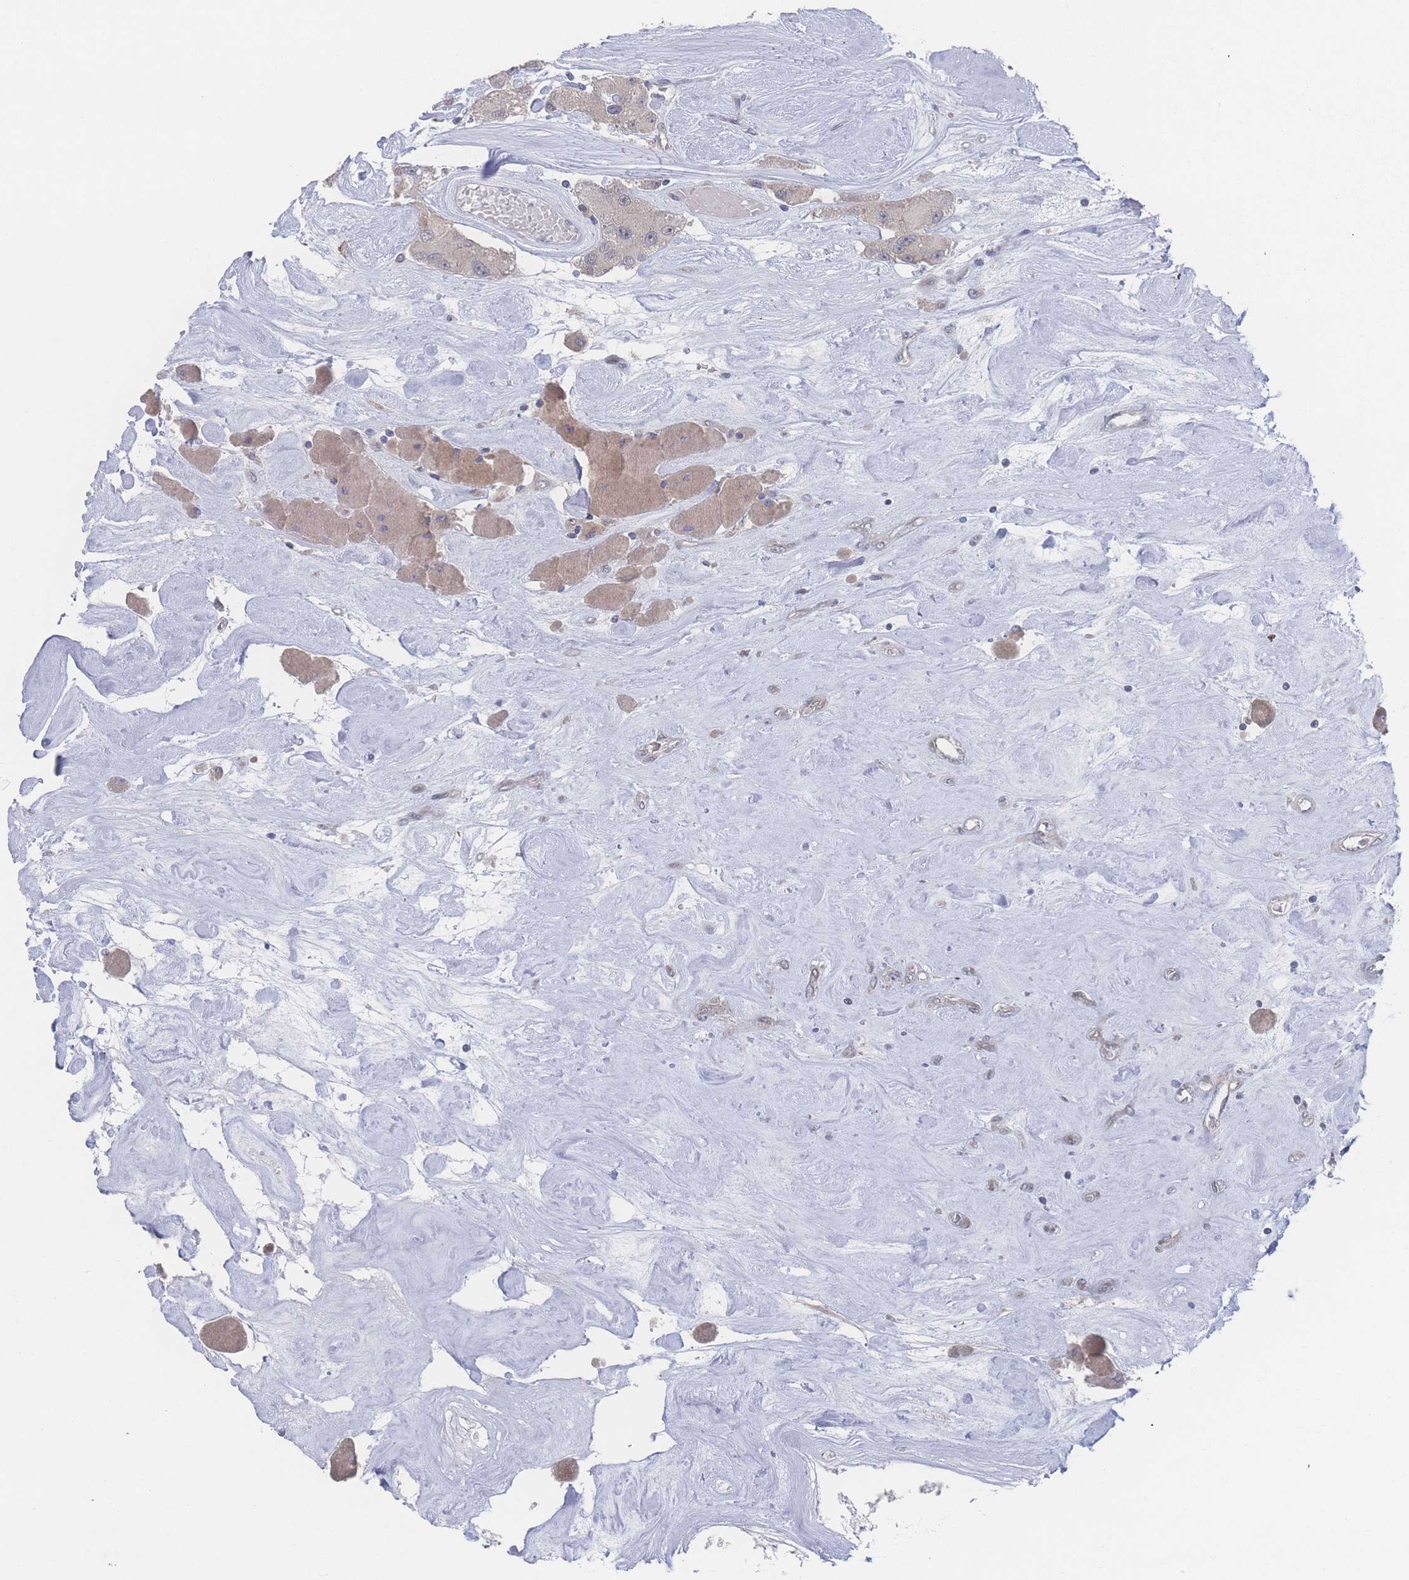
{"staining": {"intensity": "weak", "quantity": "<25%", "location": "cytoplasmic/membranous"}, "tissue": "carcinoid", "cell_type": "Tumor cells", "image_type": "cancer", "snomed": [{"axis": "morphology", "description": "Carcinoid, malignant, NOS"}, {"axis": "topography", "description": "Pancreas"}], "caption": "Tumor cells show no significant protein positivity in malignant carcinoid. (Stains: DAB (3,3'-diaminobenzidine) IHC with hematoxylin counter stain, Microscopy: brightfield microscopy at high magnification).", "gene": "NBEAL1", "patient": {"sex": "male", "age": 41}}